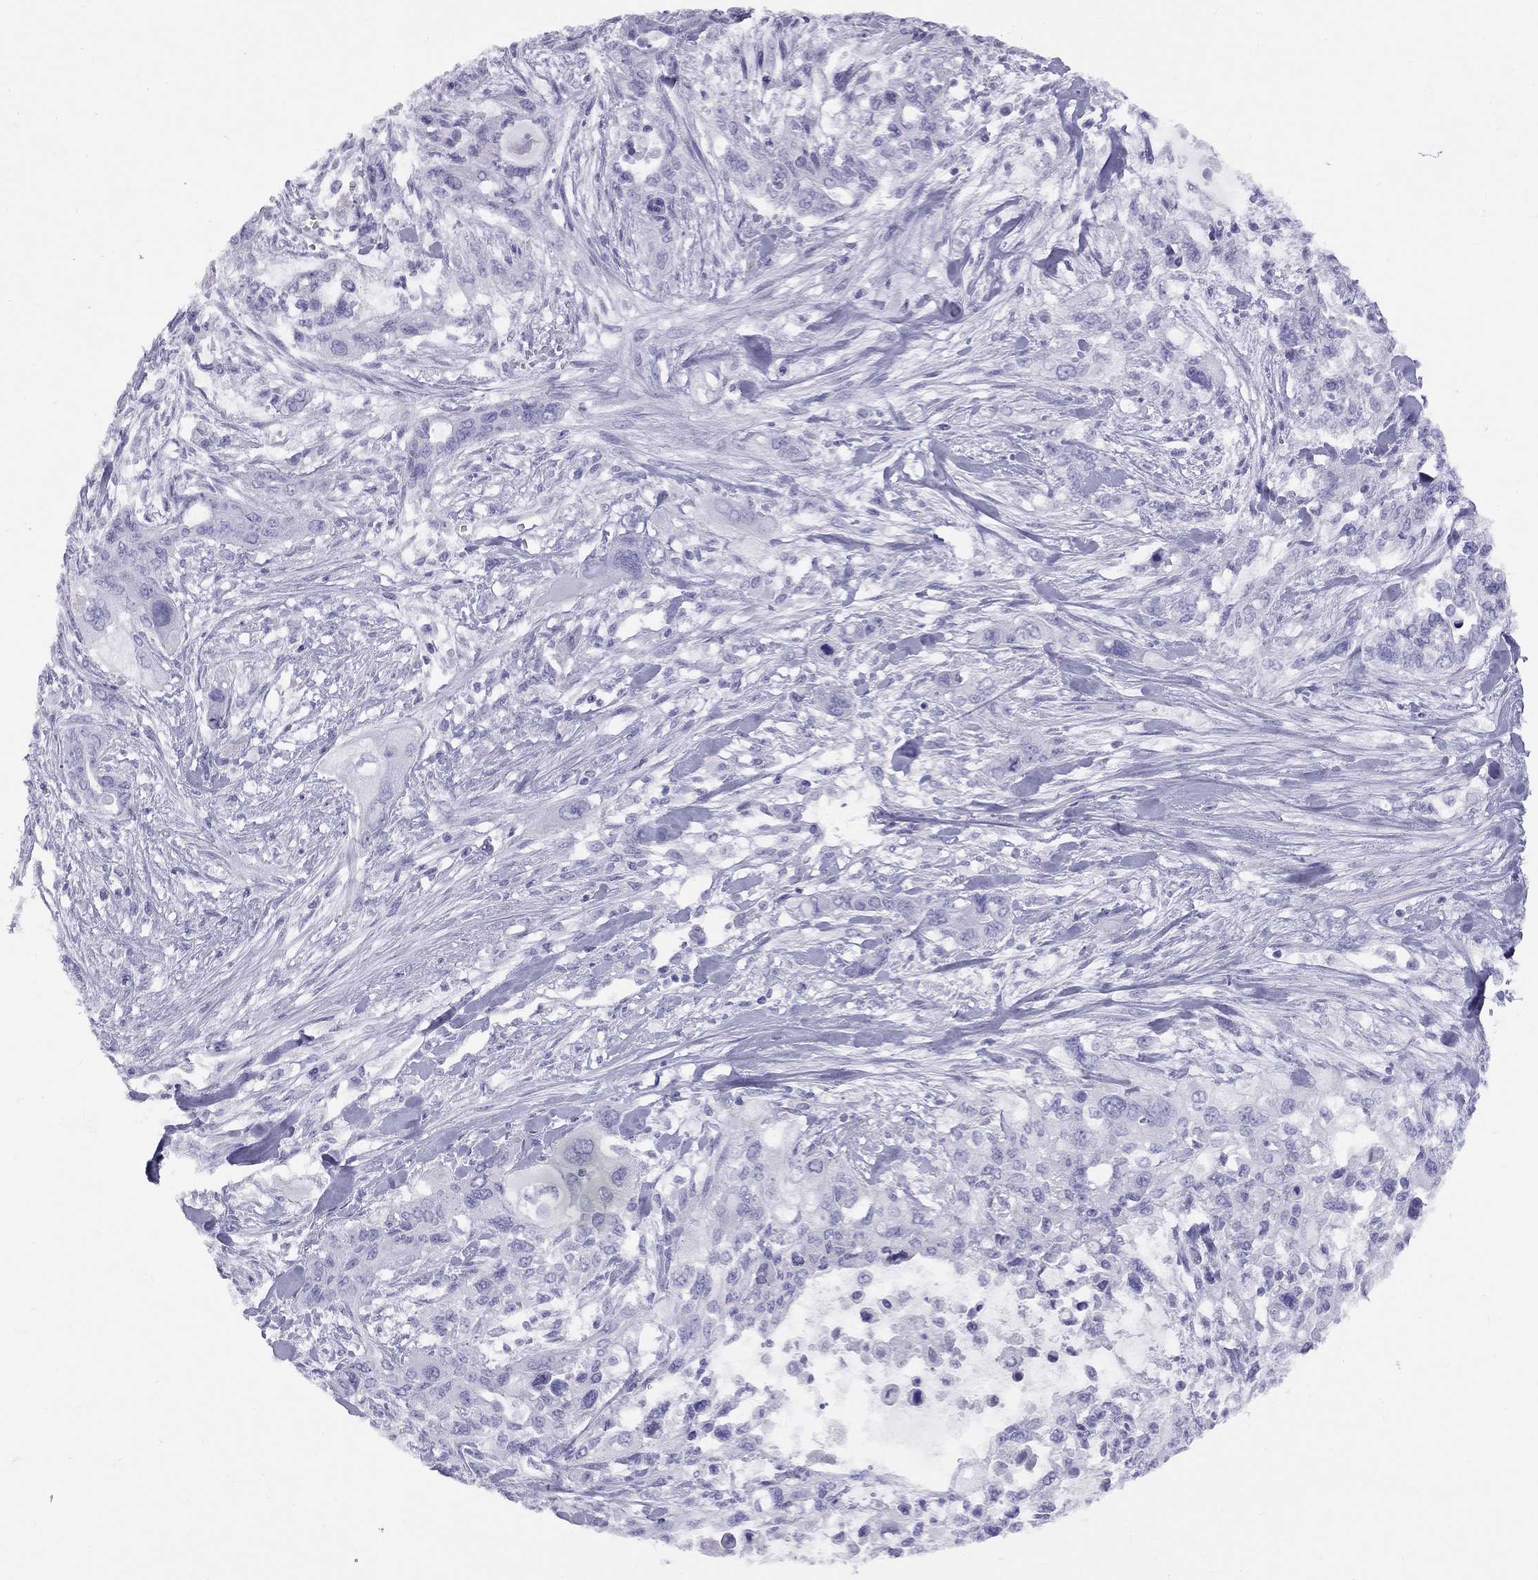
{"staining": {"intensity": "negative", "quantity": "none", "location": "none"}, "tissue": "pancreatic cancer", "cell_type": "Tumor cells", "image_type": "cancer", "snomed": [{"axis": "morphology", "description": "Adenocarcinoma, NOS"}, {"axis": "topography", "description": "Pancreas"}], "caption": "Pancreatic cancer (adenocarcinoma) stained for a protein using immunohistochemistry (IHC) shows no positivity tumor cells.", "gene": "FSCN3", "patient": {"sex": "male", "age": 47}}